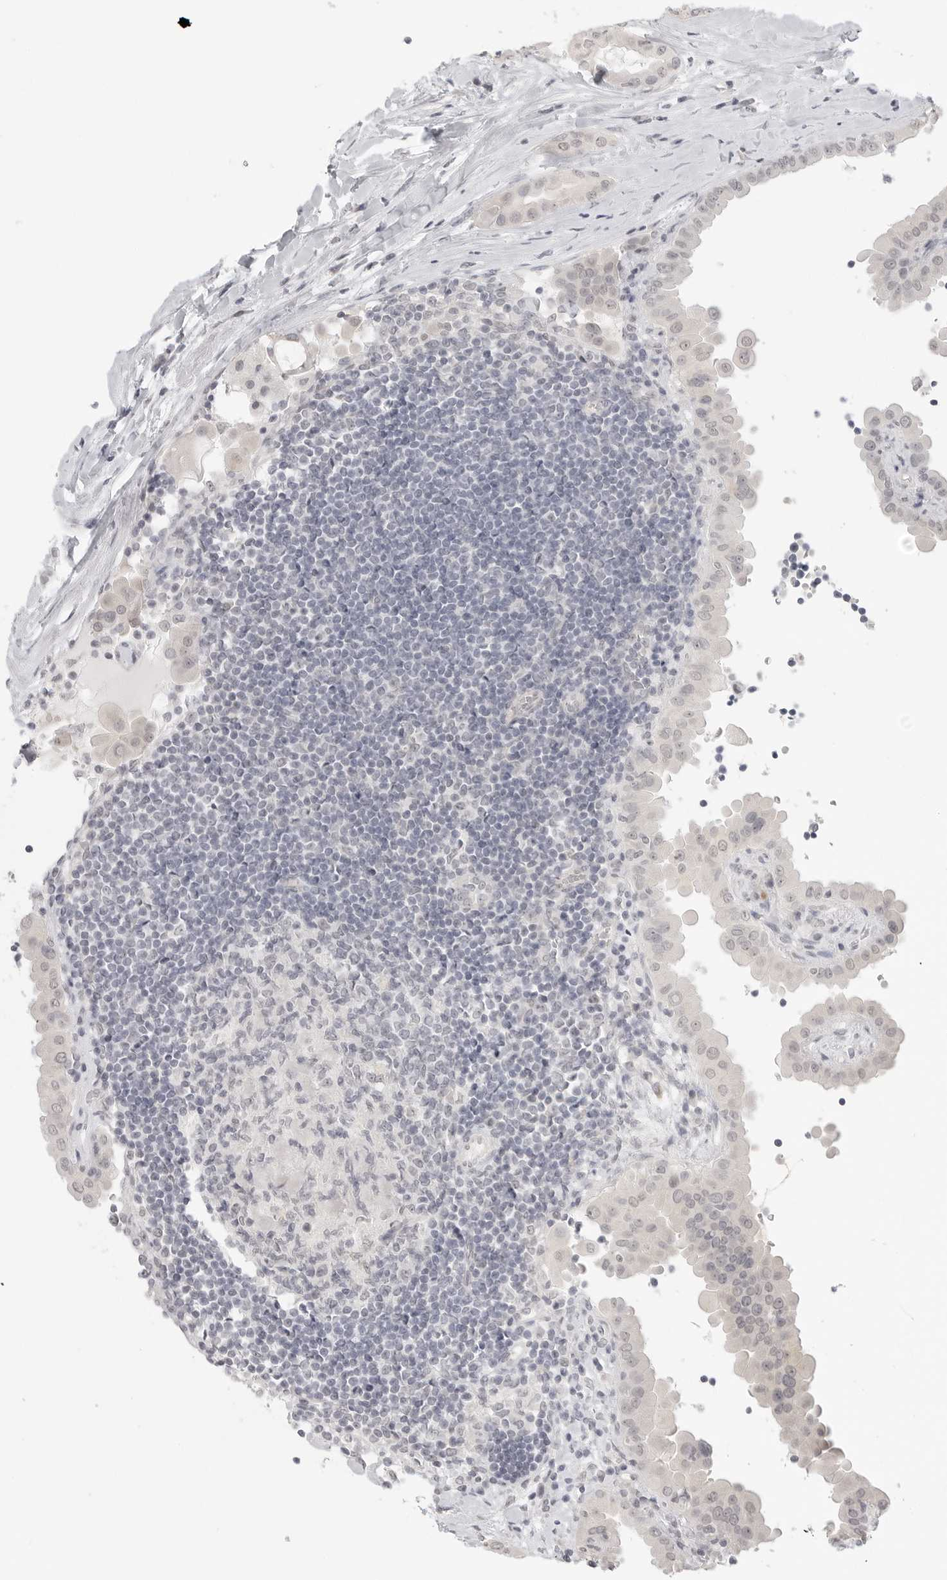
{"staining": {"intensity": "negative", "quantity": "none", "location": "none"}, "tissue": "thyroid cancer", "cell_type": "Tumor cells", "image_type": "cancer", "snomed": [{"axis": "morphology", "description": "Papillary adenocarcinoma, NOS"}, {"axis": "topography", "description": "Thyroid gland"}], "caption": "DAB immunohistochemical staining of papillary adenocarcinoma (thyroid) exhibits no significant expression in tumor cells.", "gene": "KLK11", "patient": {"sex": "male", "age": 33}}